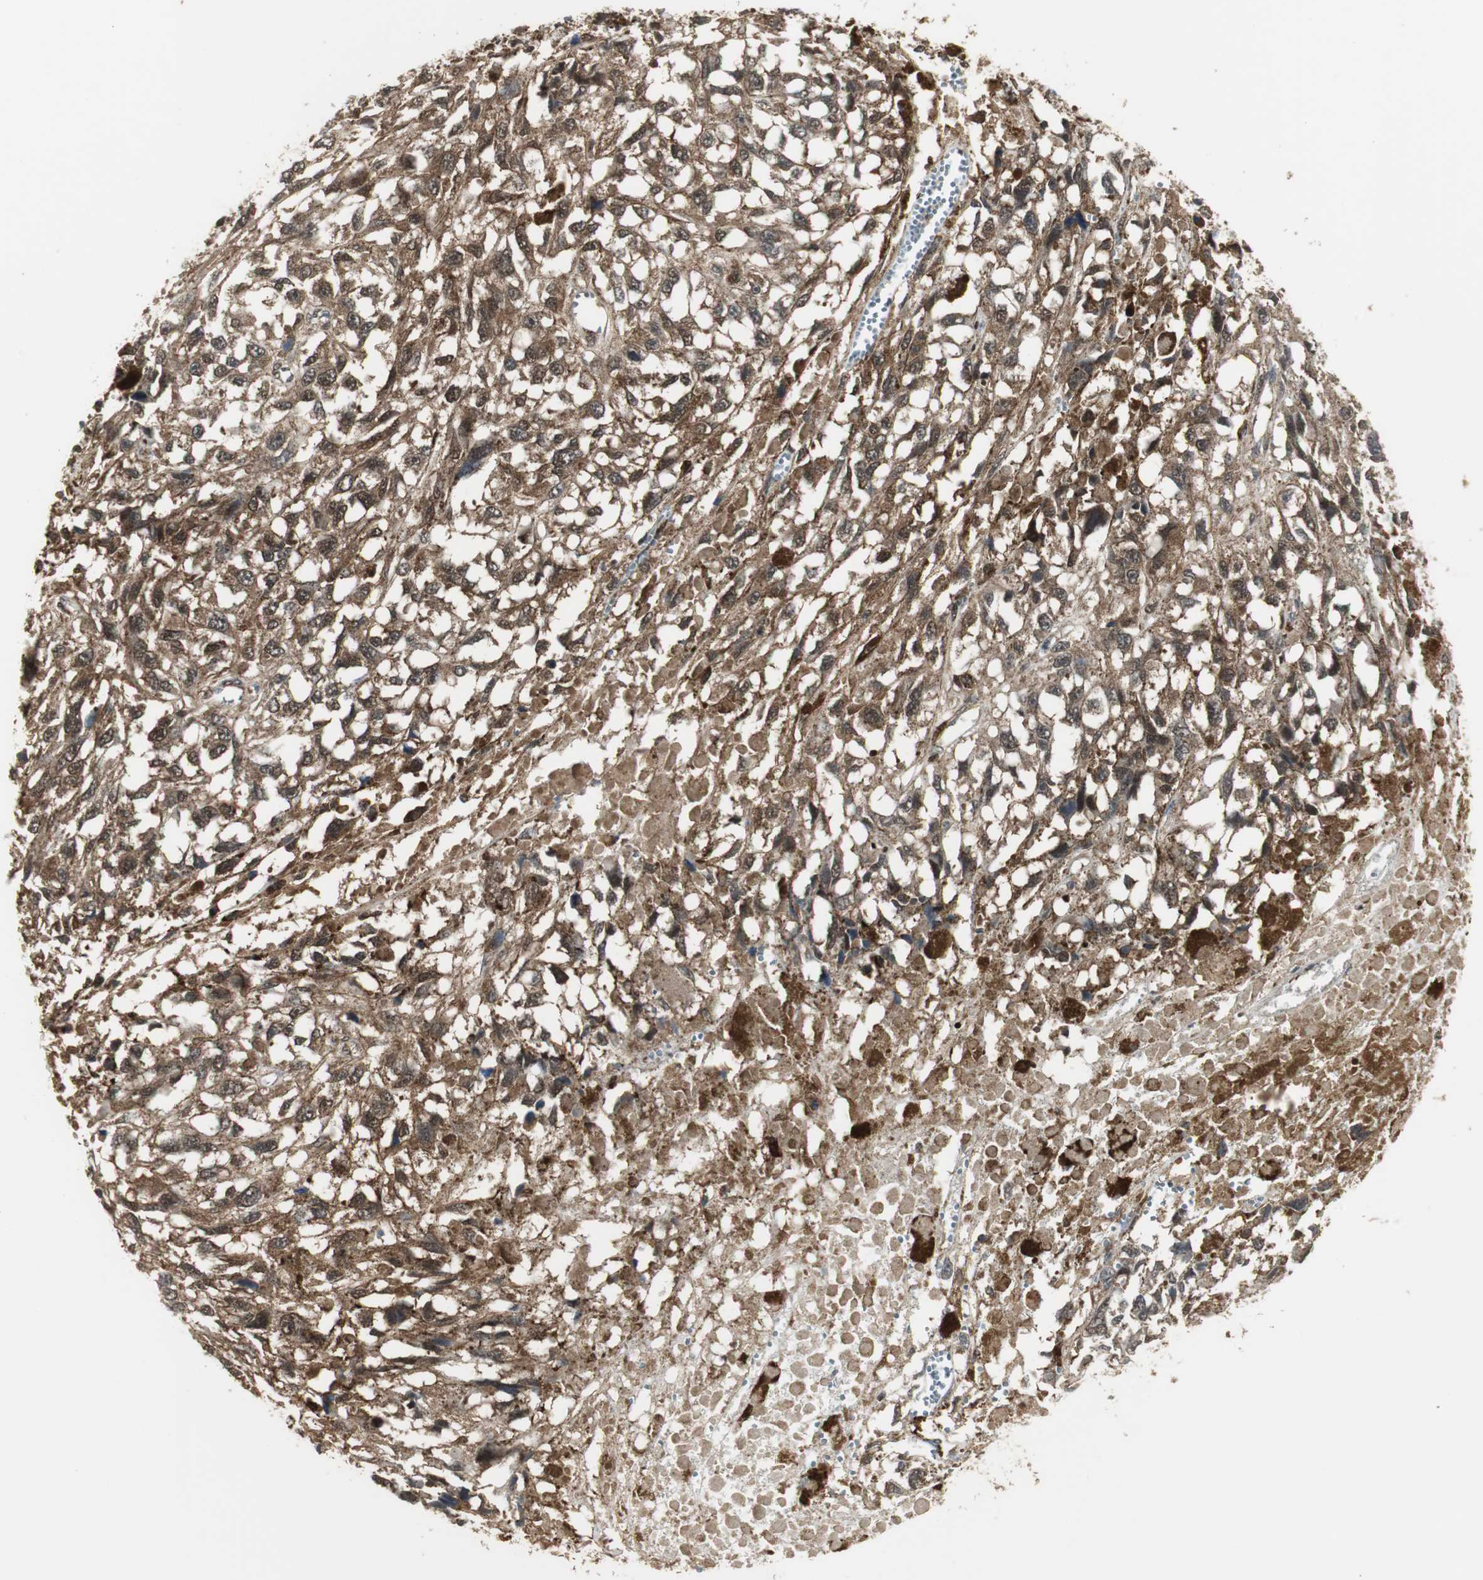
{"staining": {"intensity": "strong", "quantity": ">75%", "location": "cytoplasmic/membranous,nuclear"}, "tissue": "melanoma", "cell_type": "Tumor cells", "image_type": "cancer", "snomed": [{"axis": "morphology", "description": "Malignant melanoma, Metastatic site"}, {"axis": "topography", "description": "Lymph node"}], "caption": "Protein staining of malignant melanoma (metastatic site) tissue reveals strong cytoplasmic/membranous and nuclear expression in approximately >75% of tumor cells. Nuclei are stained in blue.", "gene": "PLIN3", "patient": {"sex": "male", "age": 59}}